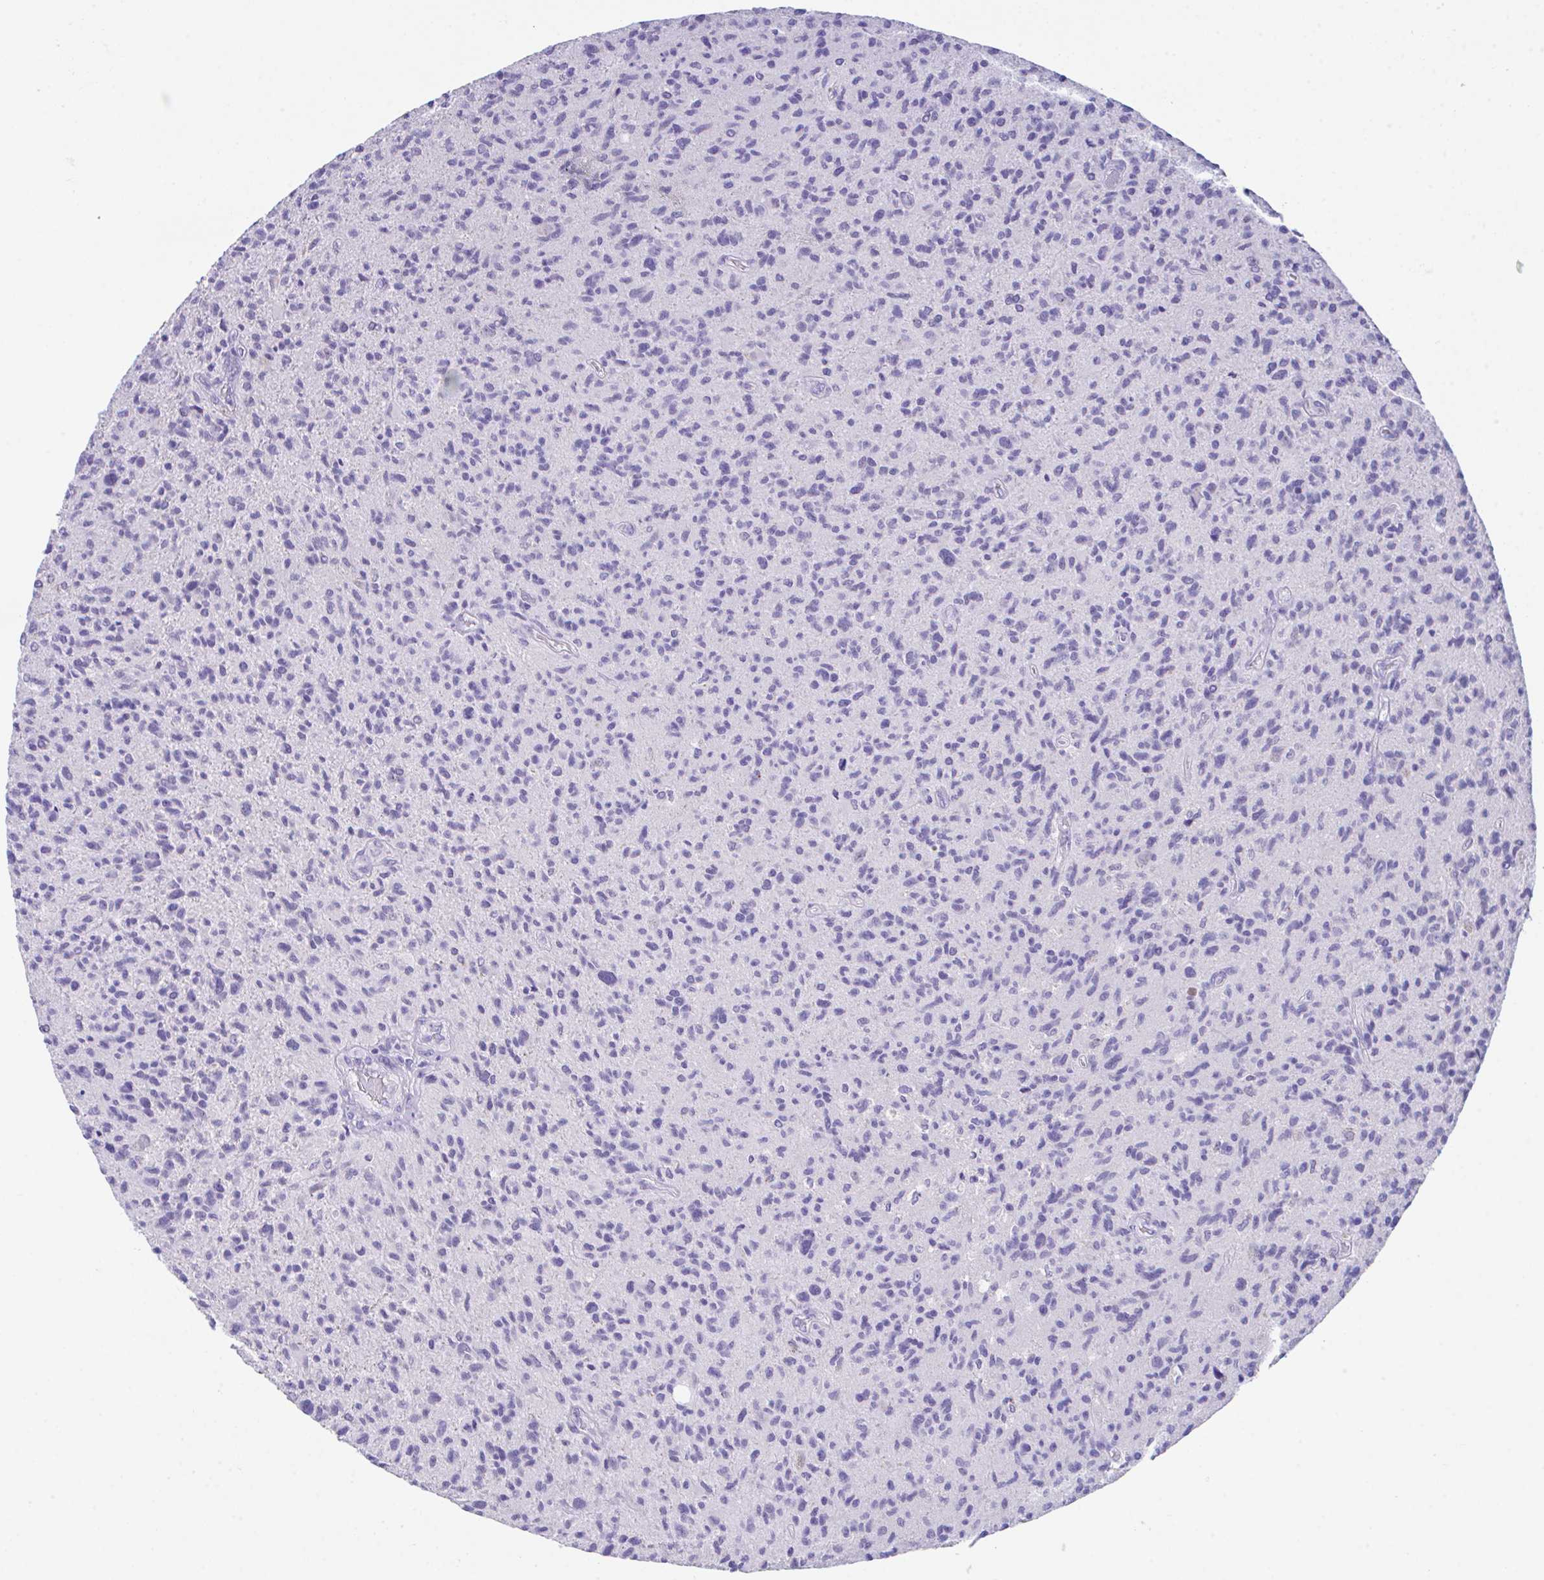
{"staining": {"intensity": "negative", "quantity": "none", "location": "none"}, "tissue": "glioma", "cell_type": "Tumor cells", "image_type": "cancer", "snomed": [{"axis": "morphology", "description": "Glioma, malignant, High grade"}, {"axis": "topography", "description": "Brain"}], "caption": "A photomicrograph of human glioma is negative for staining in tumor cells.", "gene": "HOXB4", "patient": {"sex": "female", "age": 70}}